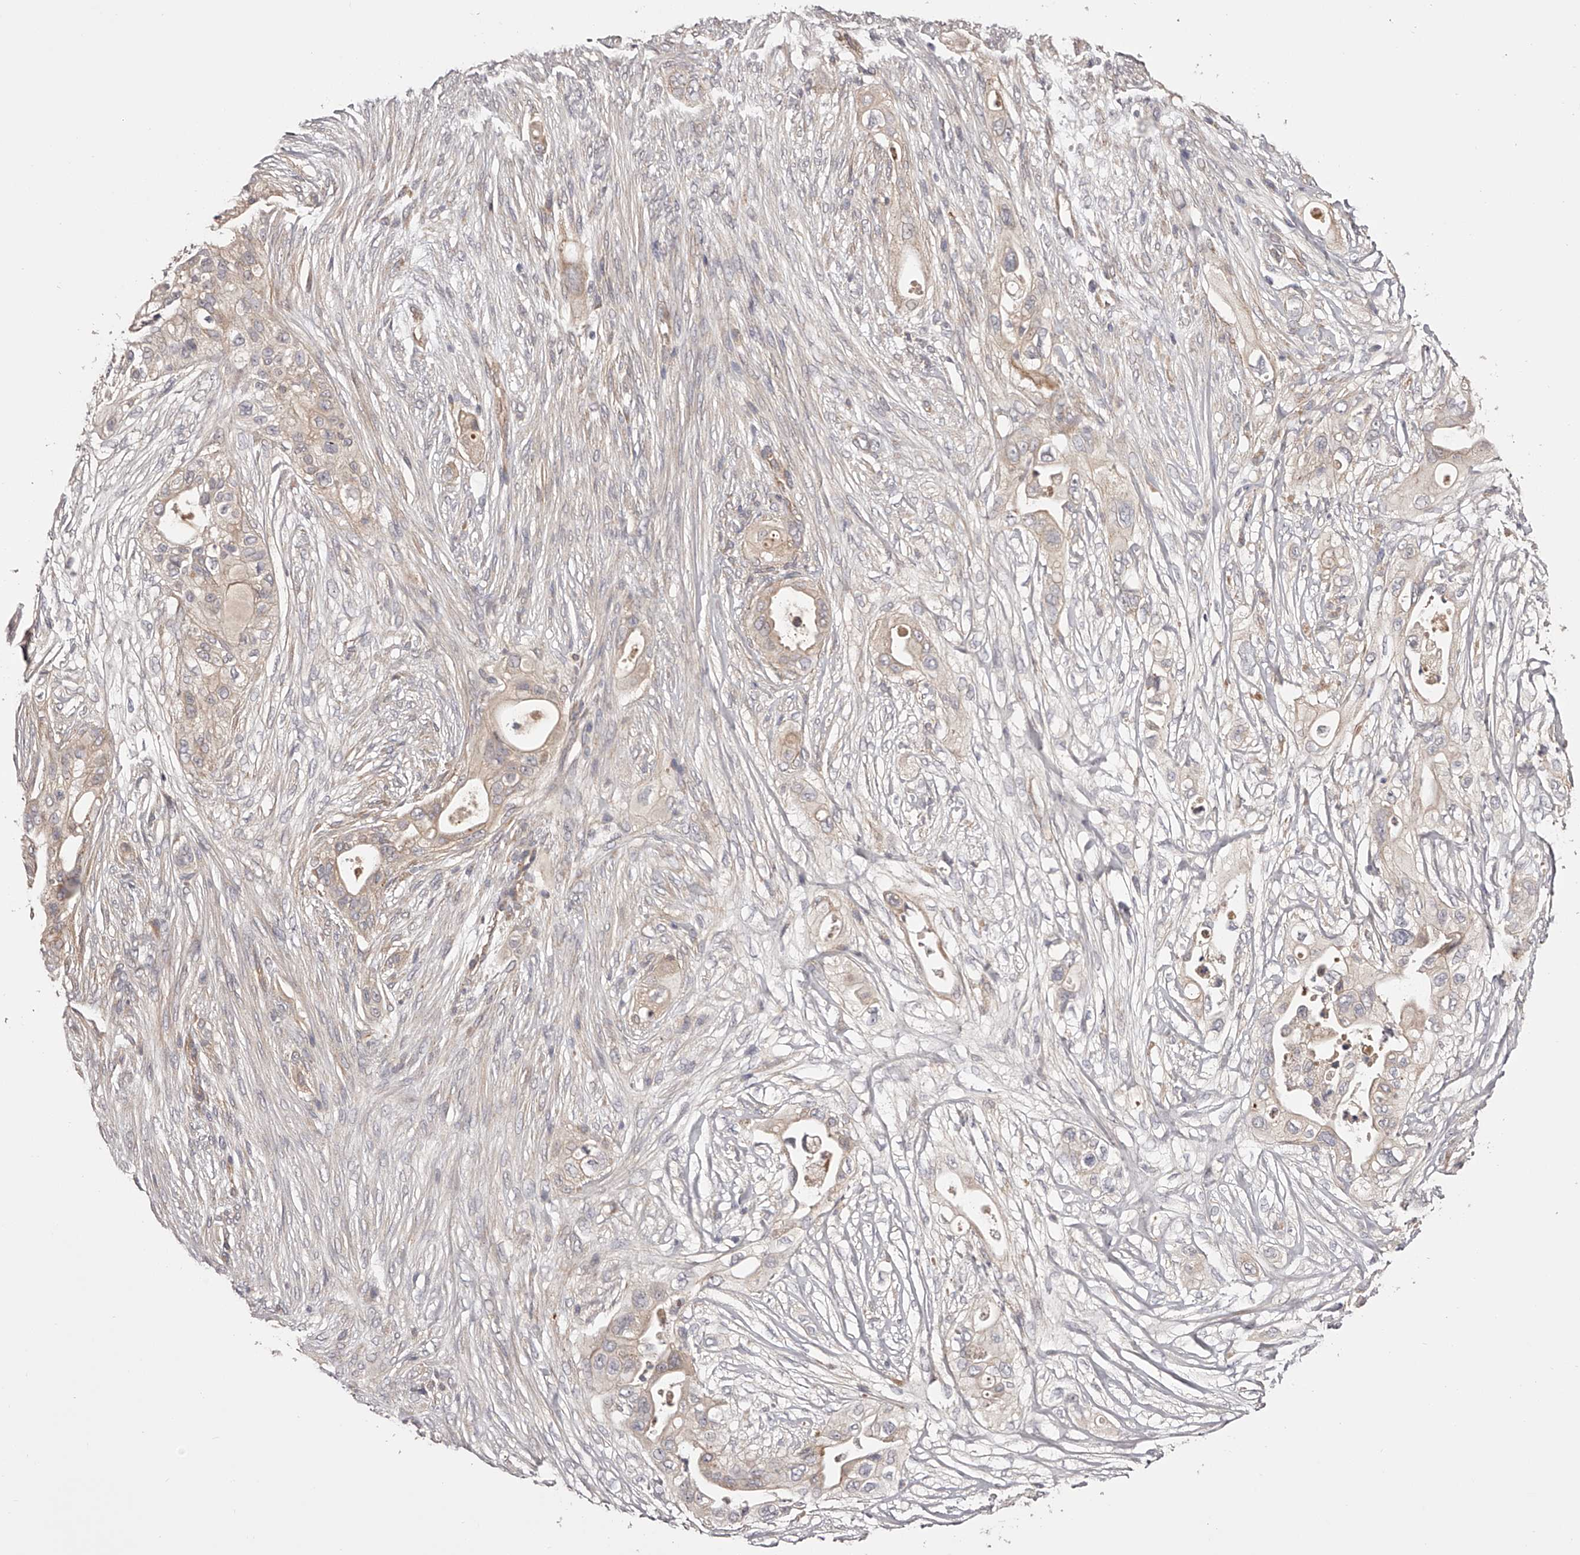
{"staining": {"intensity": "moderate", "quantity": "25%-75%", "location": "cytoplasmic/membranous"}, "tissue": "pancreatic cancer", "cell_type": "Tumor cells", "image_type": "cancer", "snomed": [{"axis": "morphology", "description": "Adenocarcinoma, NOS"}, {"axis": "topography", "description": "Pancreas"}], "caption": "Immunohistochemistry histopathology image of pancreatic cancer (adenocarcinoma) stained for a protein (brown), which demonstrates medium levels of moderate cytoplasmic/membranous staining in about 25%-75% of tumor cells.", "gene": "ODF2L", "patient": {"sex": "male", "age": 53}}